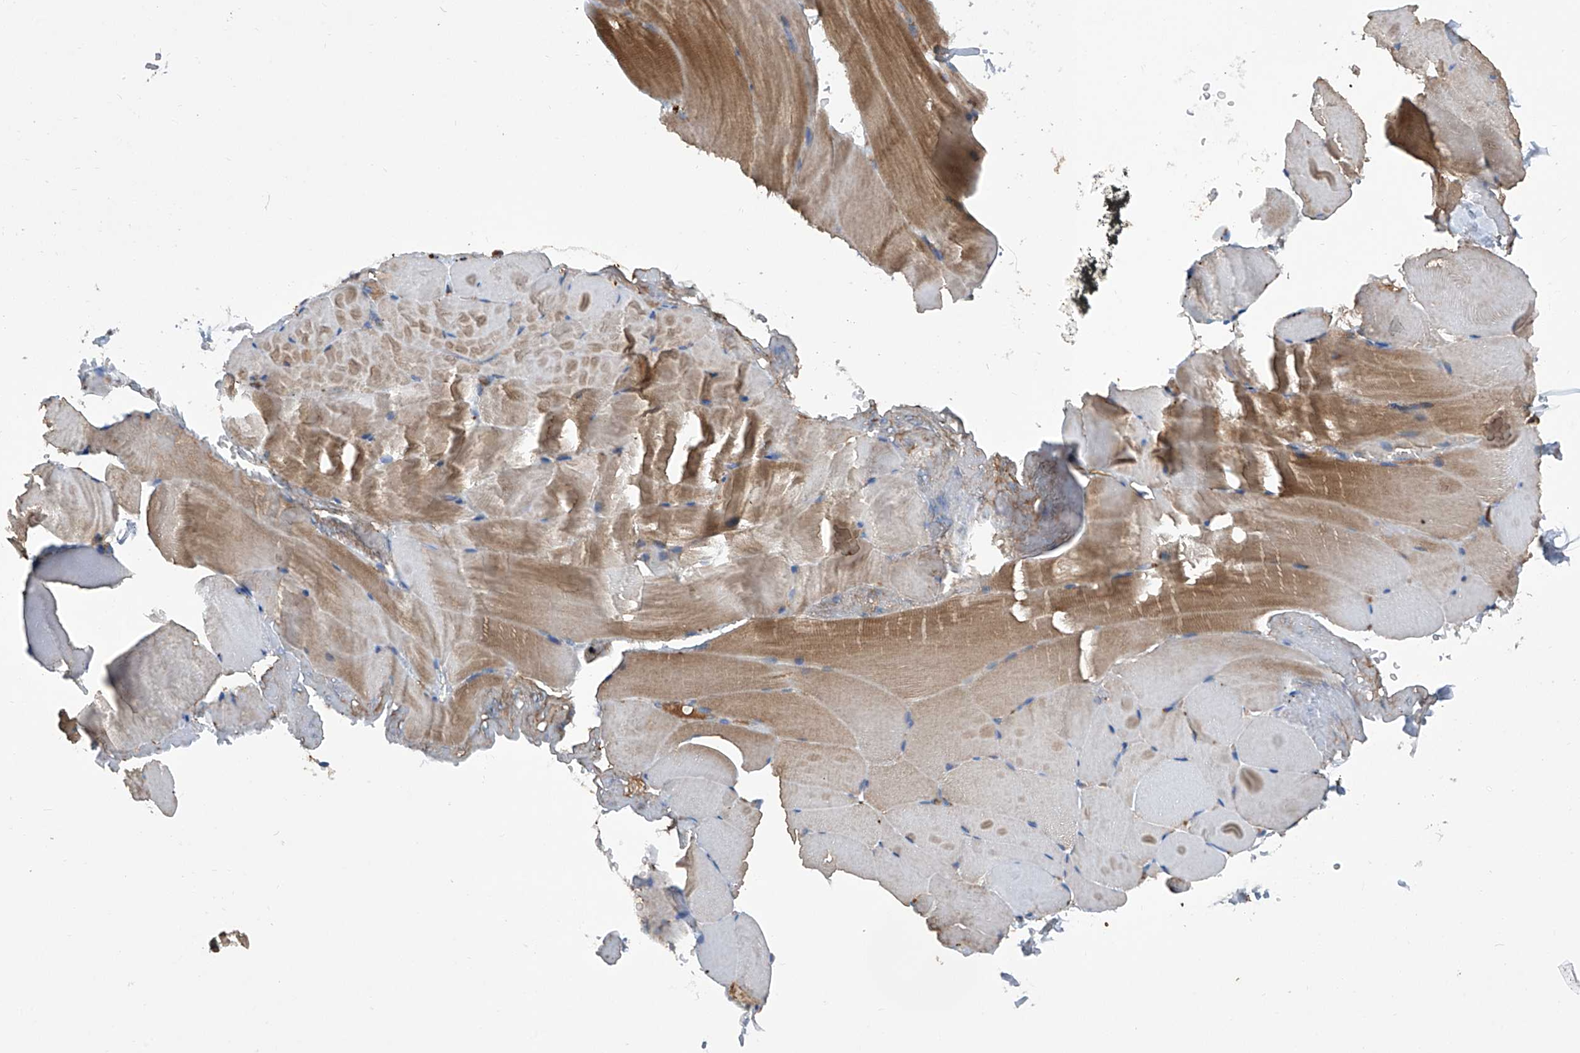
{"staining": {"intensity": "moderate", "quantity": ">75%", "location": "cytoplasmic/membranous"}, "tissue": "skeletal muscle", "cell_type": "Myocytes", "image_type": "normal", "snomed": [{"axis": "morphology", "description": "Normal tissue, NOS"}, {"axis": "topography", "description": "Skeletal muscle"}, {"axis": "topography", "description": "Parathyroid gland"}], "caption": "Immunohistochemistry (IHC) micrograph of normal skeletal muscle: skeletal muscle stained using IHC demonstrates medium levels of moderate protein expression localized specifically in the cytoplasmic/membranous of myocytes, appearing as a cytoplasmic/membranous brown color.", "gene": "ASCC3", "patient": {"sex": "female", "age": 37}}